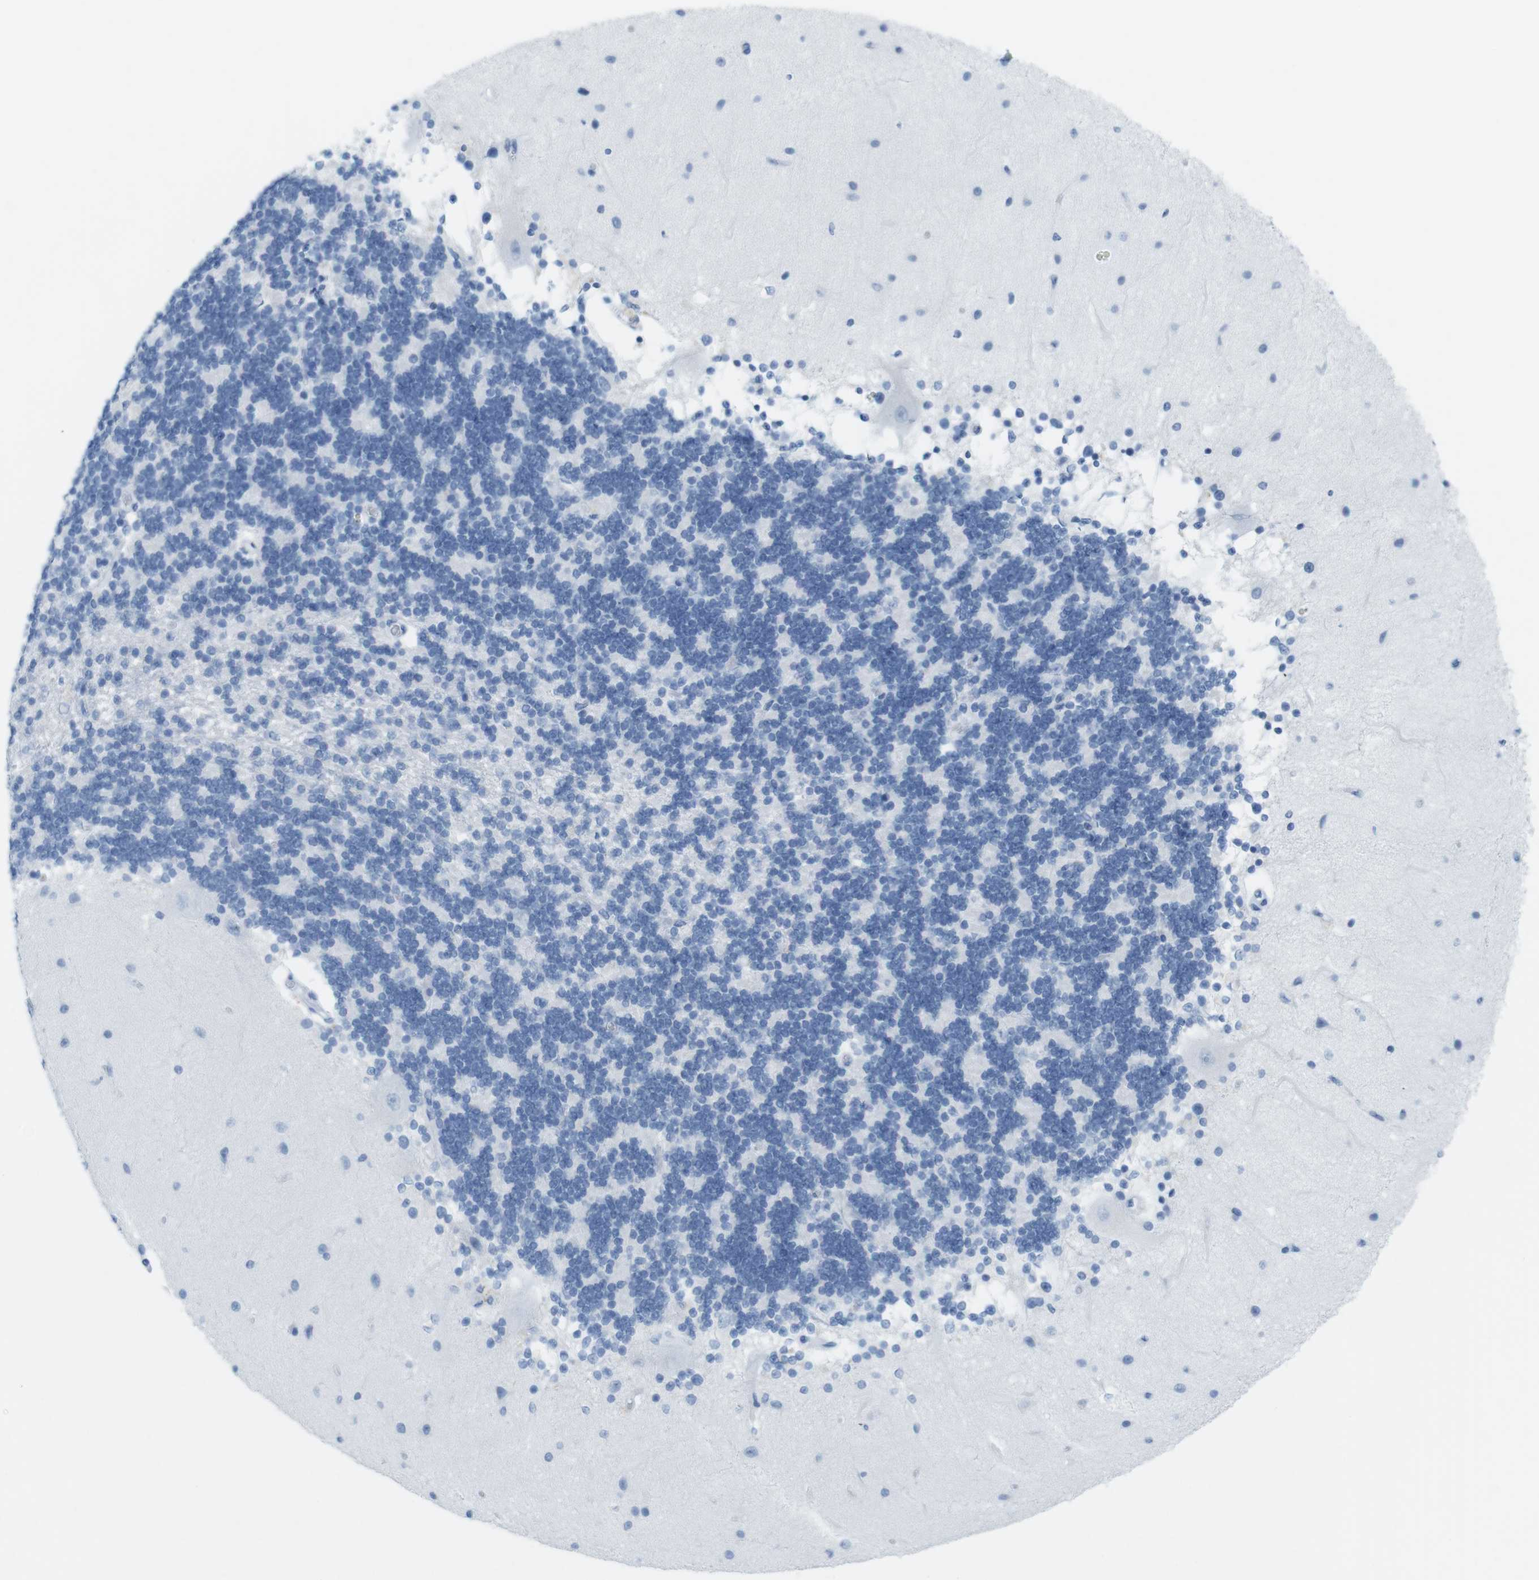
{"staining": {"intensity": "negative", "quantity": "none", "location": "none"}, "tissue": "cerebellum", "cell_type": "Cells in granular layer", "image_type": "normal", "snomed": [{"axis": "morphology", "description": "Normal tissue, NOS"}, {"axis": "topography", "description": "Cerebellum"}], "caption": "Histopathology image shows no significant protein staining in cells in granular layer of normal cerebellum. (DAB (3,3'-diaminobenzidine) immunohistochemistry (IHC), high magnification).", "gene": "TNNT2", "patient": {"sex": "female", "age": 54}}